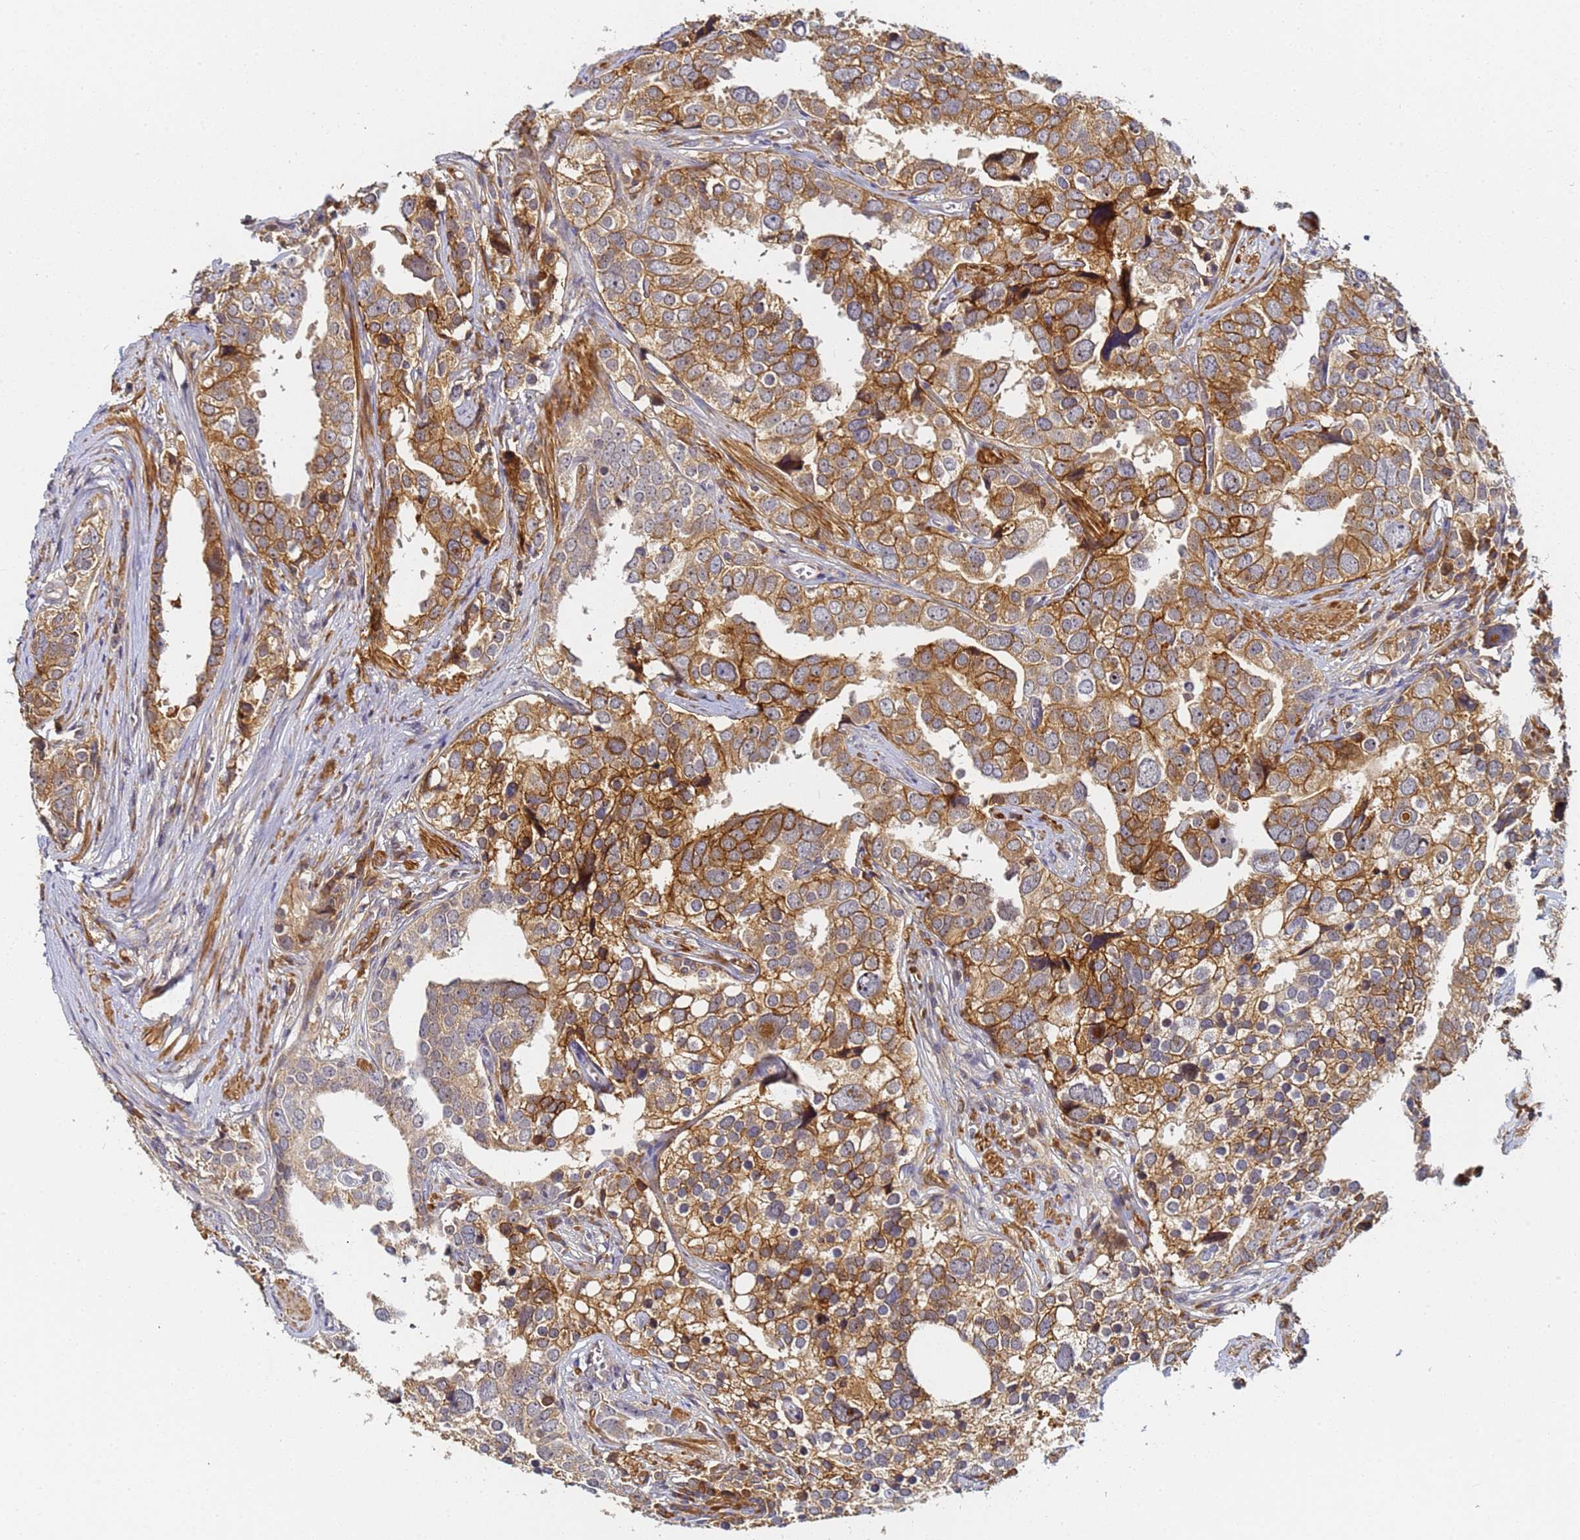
{"staining": {"intensity": "moderate", "quantity": ">75%", "location": "cytoplasmic/membranous"}, "tissue": "prostate cancer", "cell_type": "Tumor cells", "image_type": "cancer", "snomed": [{"axis": "morphology", "description": "Adenocarcinoma, High grade"}, {"axis": "topography", "description": "Prostate"}], "caption": "Immunohistochemistry (IHC) image of neoplastic tissue: human prostate cancer stained using immunohistochemistry (IHC) demonstrates medium levels of moderate protein expression localized specifically in the cytoplasmic/membranous of tumor cells, appearing as a cytoplasmic/membranous brown color.", "gene": "LRRC69", "patient": {"sex": "male", "age": 71}}